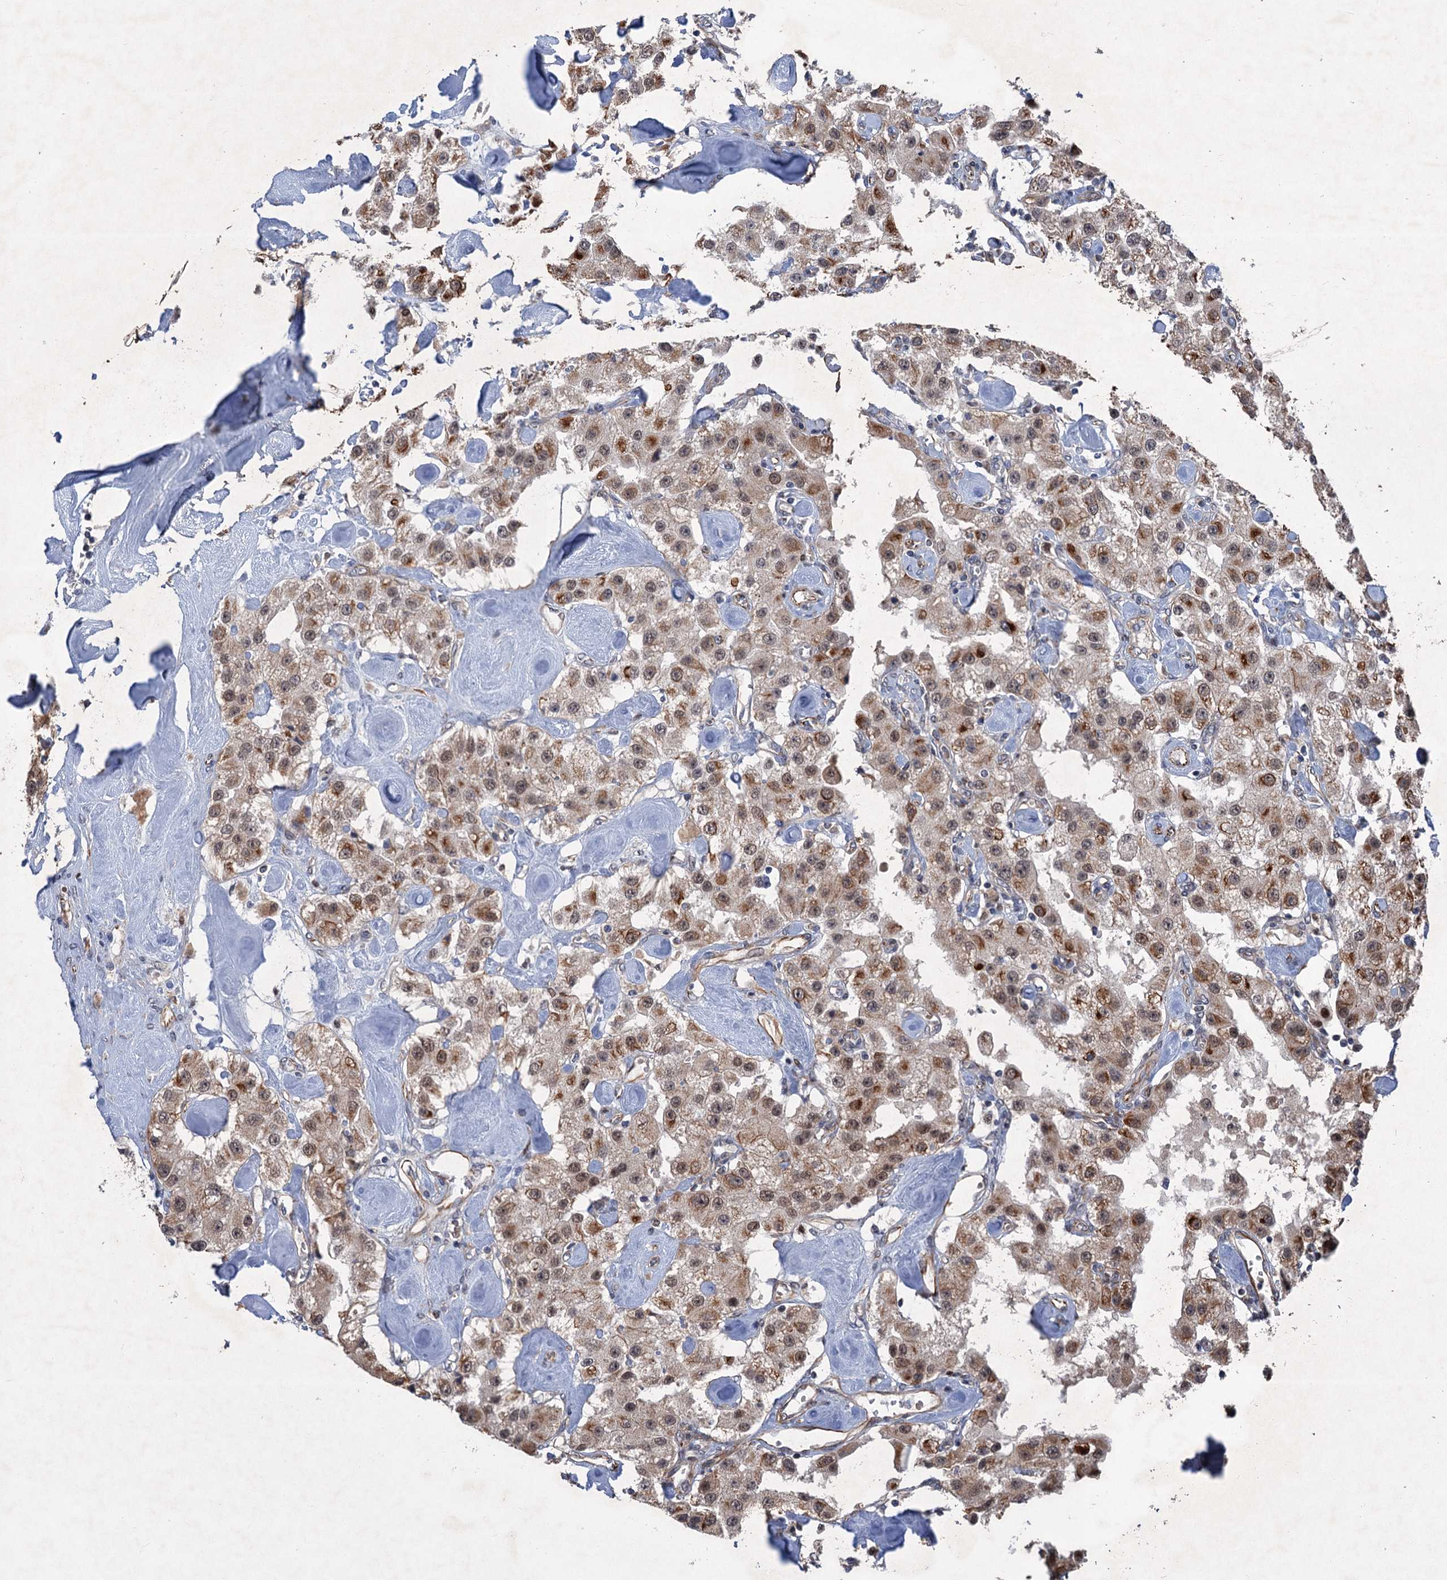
{"staining": {"intensity": "moderate", "quantity": ">75%", "location": "cytoplasmic/membranous,nuclear"}, "tissue": "carcinoid", "cell_type": "Tumor cells", "image_type": "cancer", "snomed": [{"axis": "morphology", "description": "Carcinoid, malignant, NOS"}, {"axis": "topography", "description": "Pancreas"}], "caption": "Moderate cytoplasmic/membranous and nuclear expression for a protein is present in about >75% of tumor cells of carcinoid using immunohistochemistry (IHC).", "gene": "TTC31", "patient": {"sex": "male", "age": 41}}